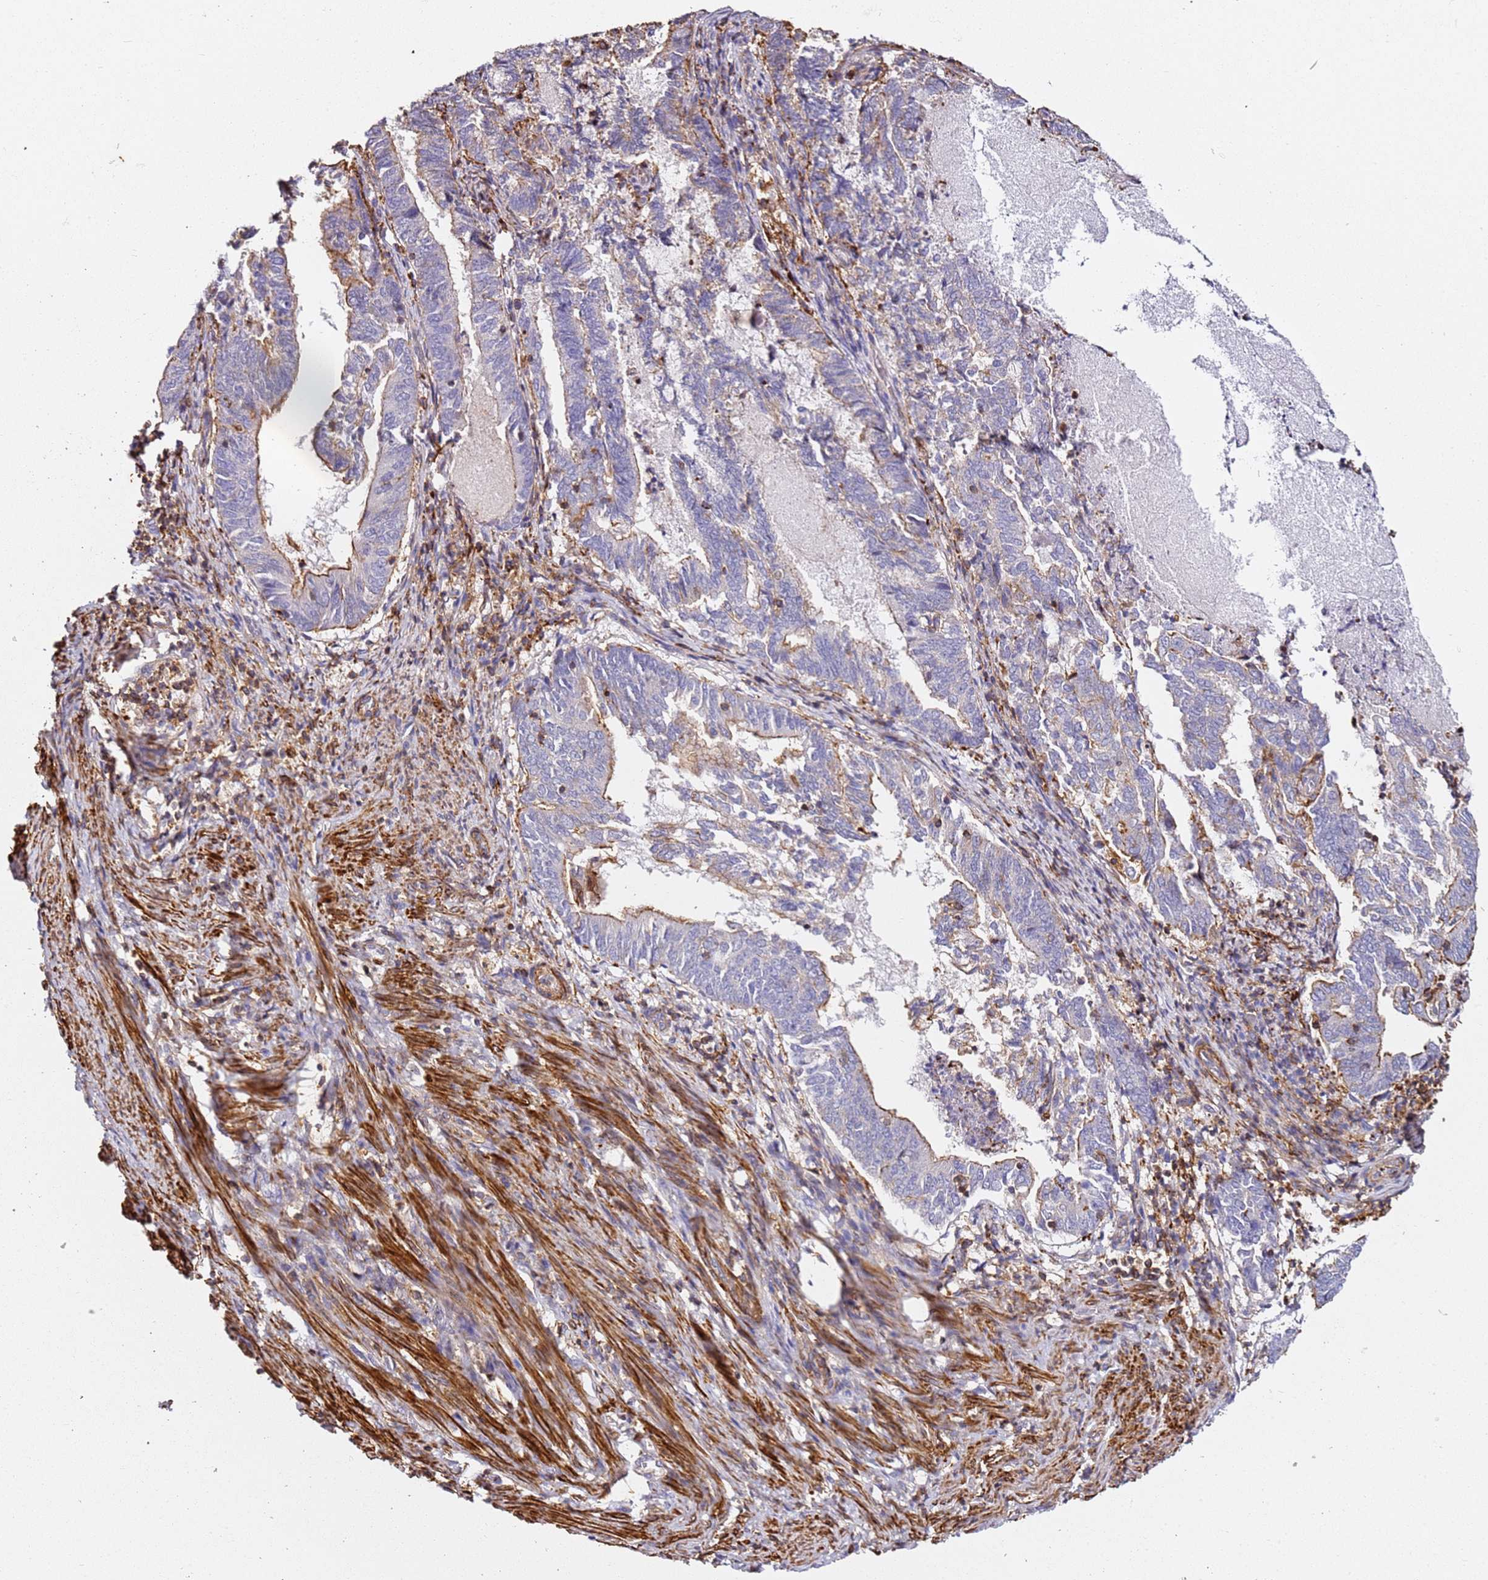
{"staining": {"intensity": "moderate", "quantity": "<25%", "location": "cytoplasmic/membranous"}, "tissue": "endometrial cancer", "cell_type": "Tumor cells", "image_type": "cancer", "snomed": [{"axis": "morphology", "description": "Adenocarcinoma, NOS"}, {"axis": "topography", "description": "Endometrium"}], "caption": "Protein expression by immunohistochemistry (IHC) reveals moderate cytoplasmic/membranous staining in about <25% of tumor cells in adenocarcinoma (endometrial).", "gene": "ZNF671", "patient": {"sex": "female", "age": 80}}